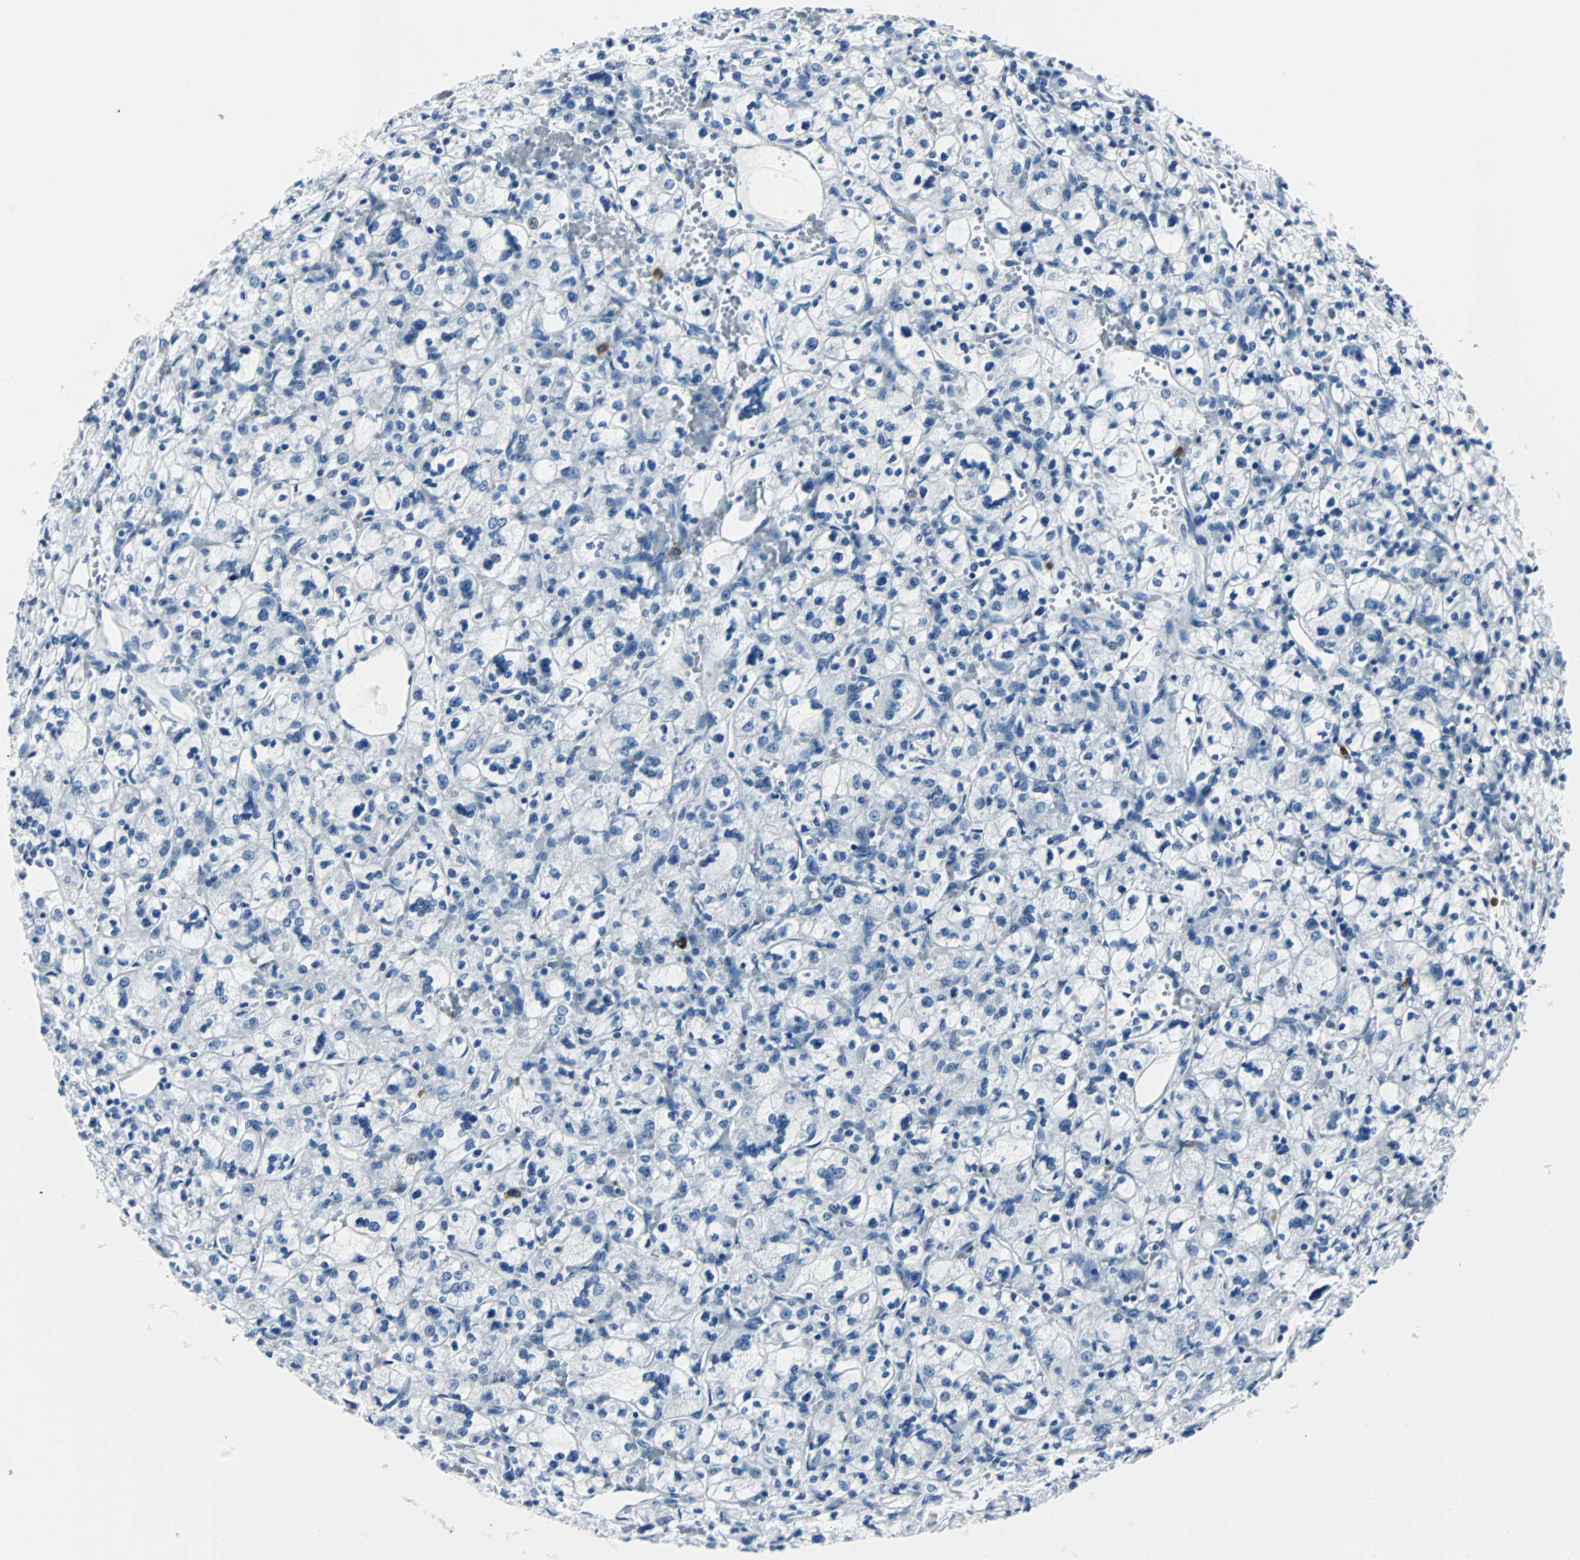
{"staining": {"intensity": "negative", "quantity": "none", "location": "none"}, "tissue": "renal cancer", "cell_type": "Tumor cells", "image_type": "cancer", "snomed": [{"axis": "morphology", "description": "Adenocarcinoma, NOS"}, {"axis": "topography", "description": "Kidney"}], "caption": "IHC photomicrograph of neoplastic tissue: human adenocarcinoma (renal) stained with DAB (3,3'-diaminobenzidine) demonstrates no significant protein staining in tumor cells.", "gene": "RASA1", "patient": {"sex": "female", "age": 83}}